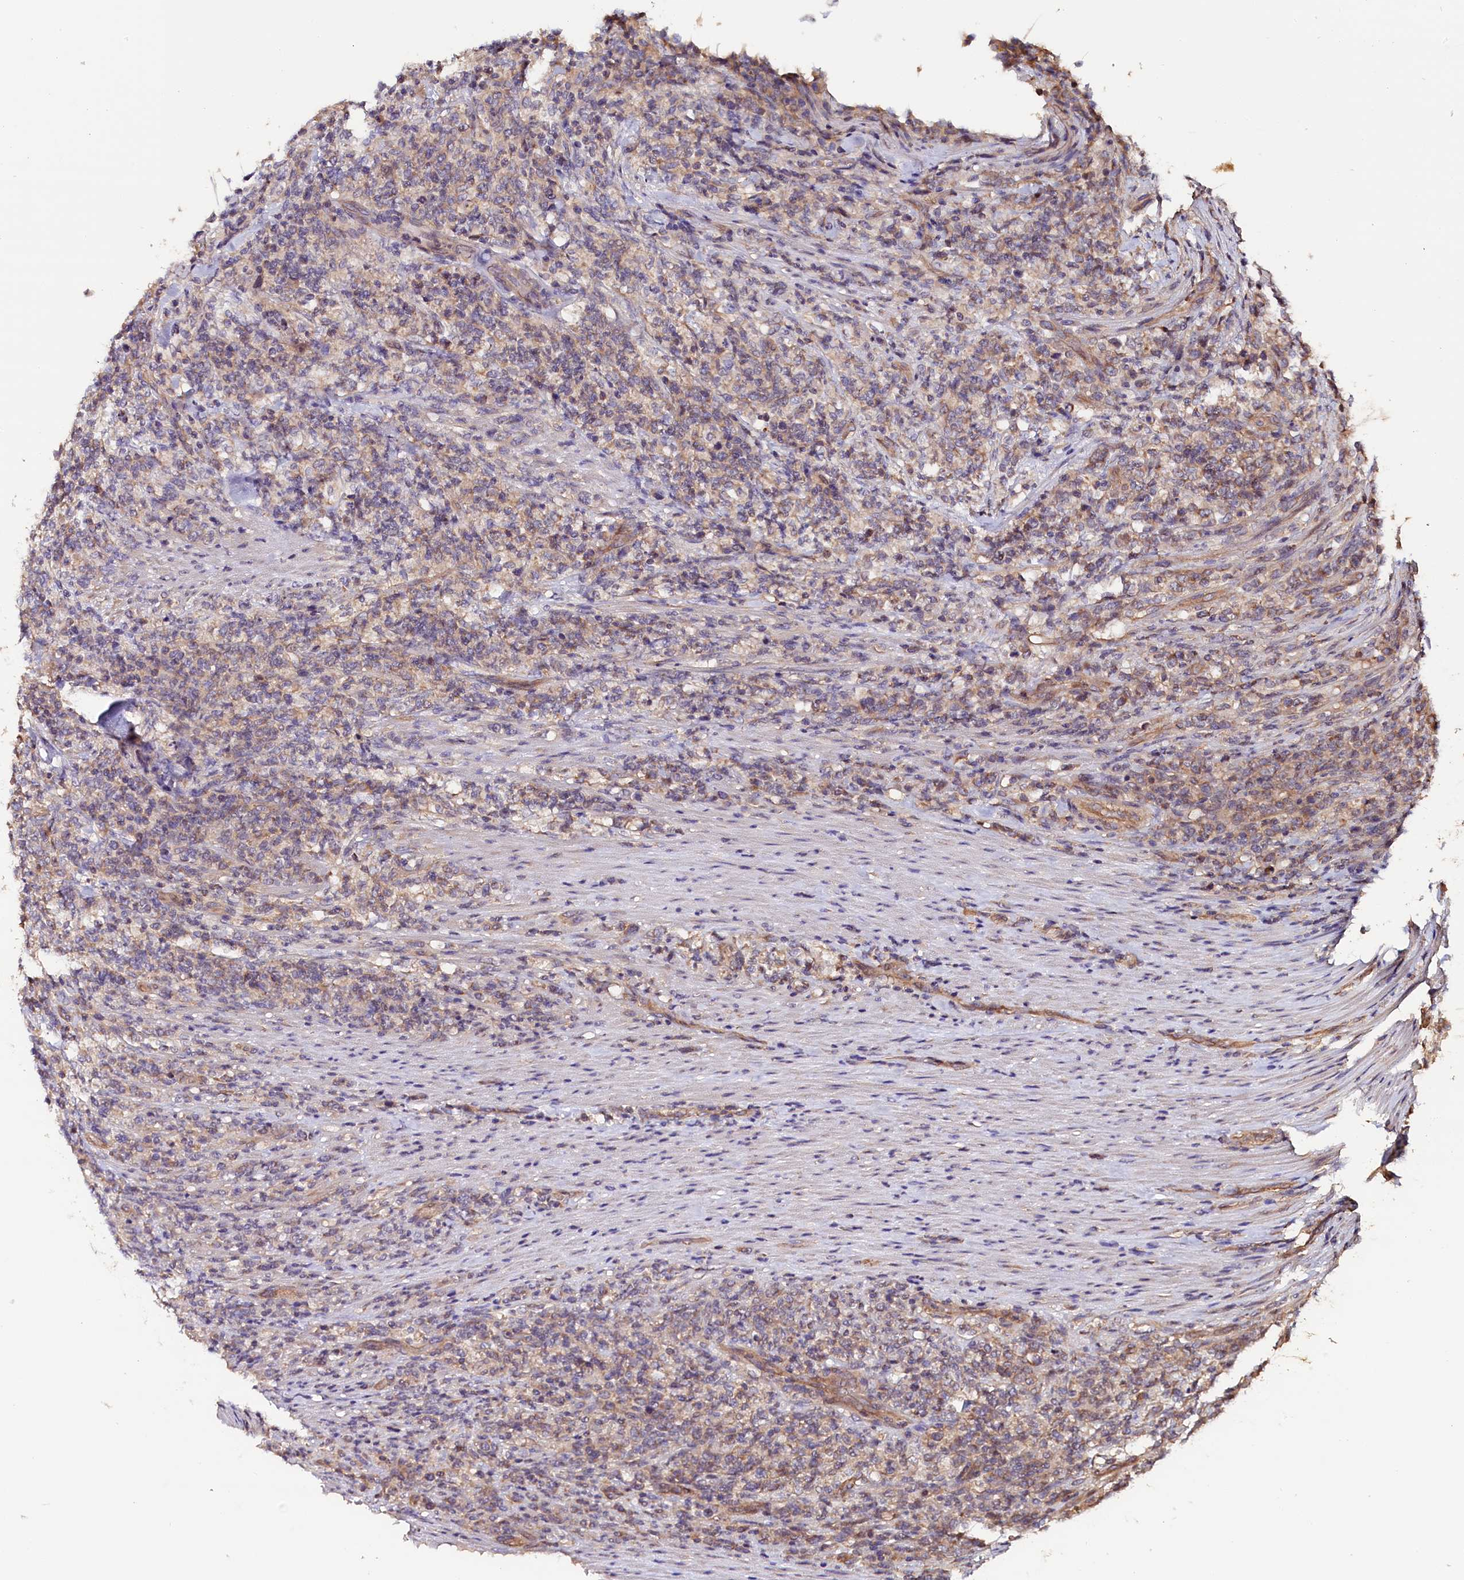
{"staining": {"intensity": "negative", "quantity": "none", "location": "none"}, "tissue": "lymphoma", "cell_type": "Tumor cells", "image_type": "cancer", "snomed": [{"axis": "morphology", "description": "Malignant lymphoma, non-Hodgkin's type, High grade"}, {"axis": "topography", "description": "Soft tissue"}], "caption": "Immunohistochemistry (IHC) micrograph of neoplastic tissue: high-grade malignant lymphoma, non-Hodgkin's type stained with DAB displays no significant protein staining in tumor cells.", "gene": "KATNB1", "patient": {"sex": "male", "age": 18}}